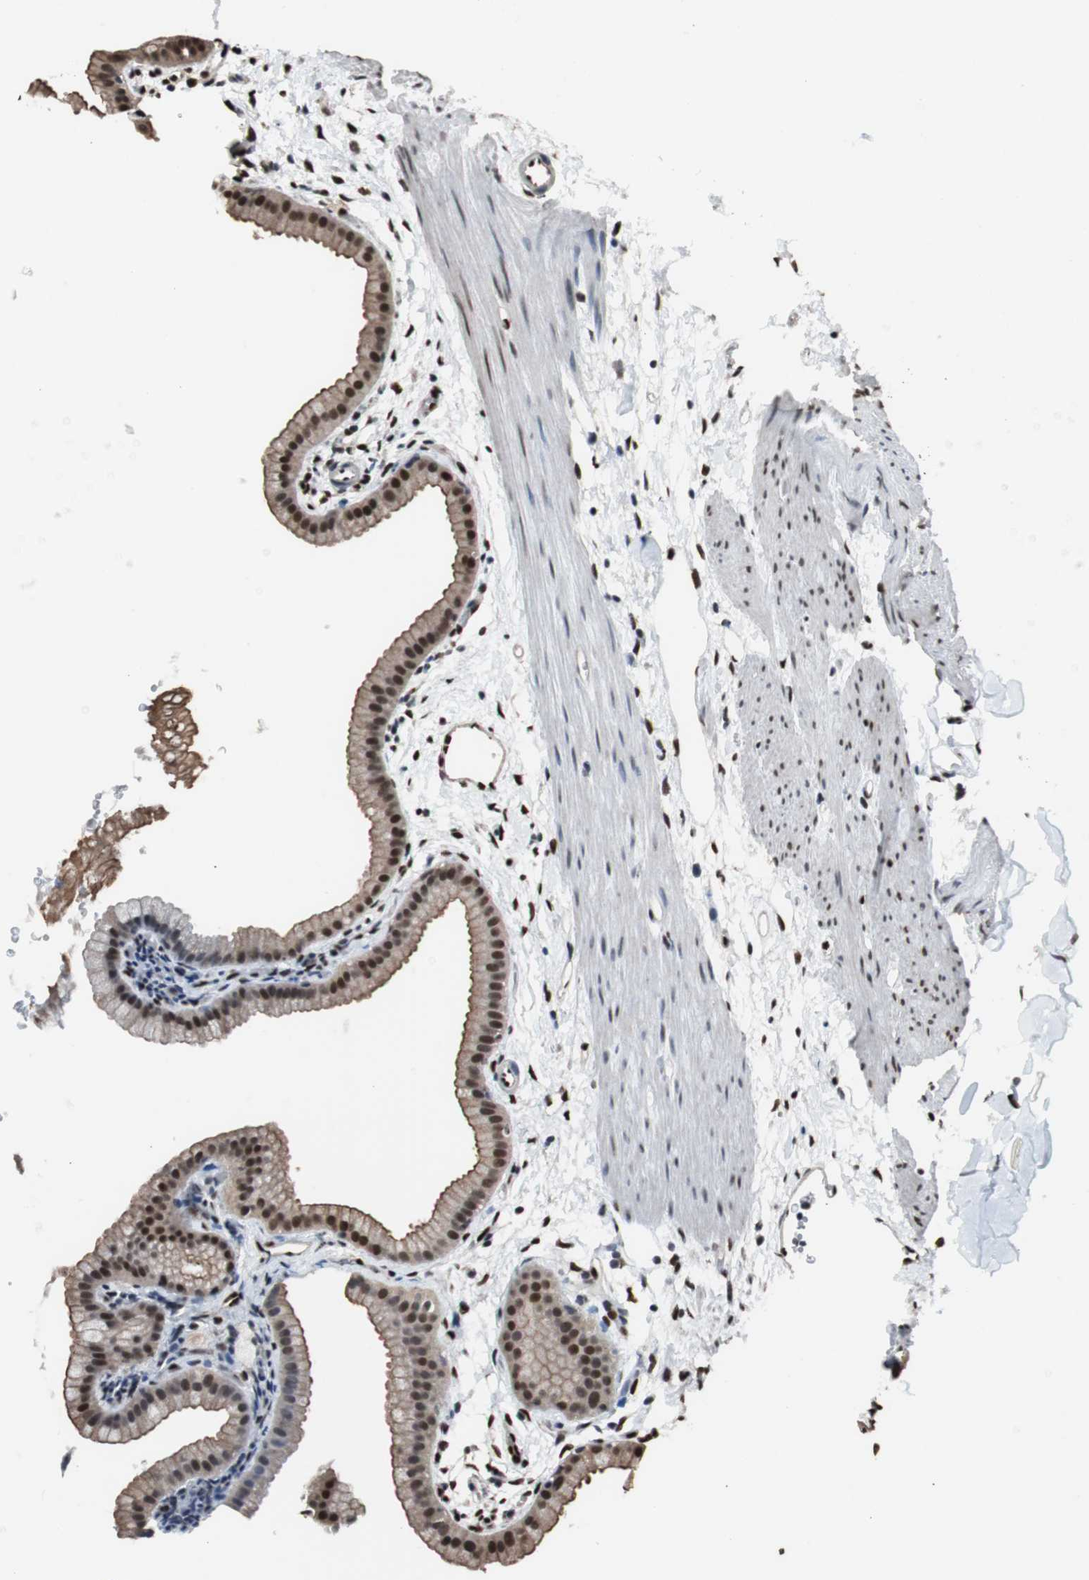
{"staining": {"intensity": "moderate", "quantity": "25%-75%", "location": "cytoplasmic/membranous,nuclear"}, "tissue": "gallbladder", "cell_type": "Glandular cells", "image_type": "normal", "snomed": [{"axis": "morphology", "description": "Normal tissue, NOS"}, {"axis": "topography", "description": "Gallbladder"}], "caption": "Protein analysis of normal gallbladder exhibits moderate cytoplasmic/membranous,nuclear positivity in approximately 25%-75% of glandular cells. Ihc stains the protein in brown and the nuclei are stained blue.", "gene": "PML", "patient": {"sex": "female", "age": 64}}